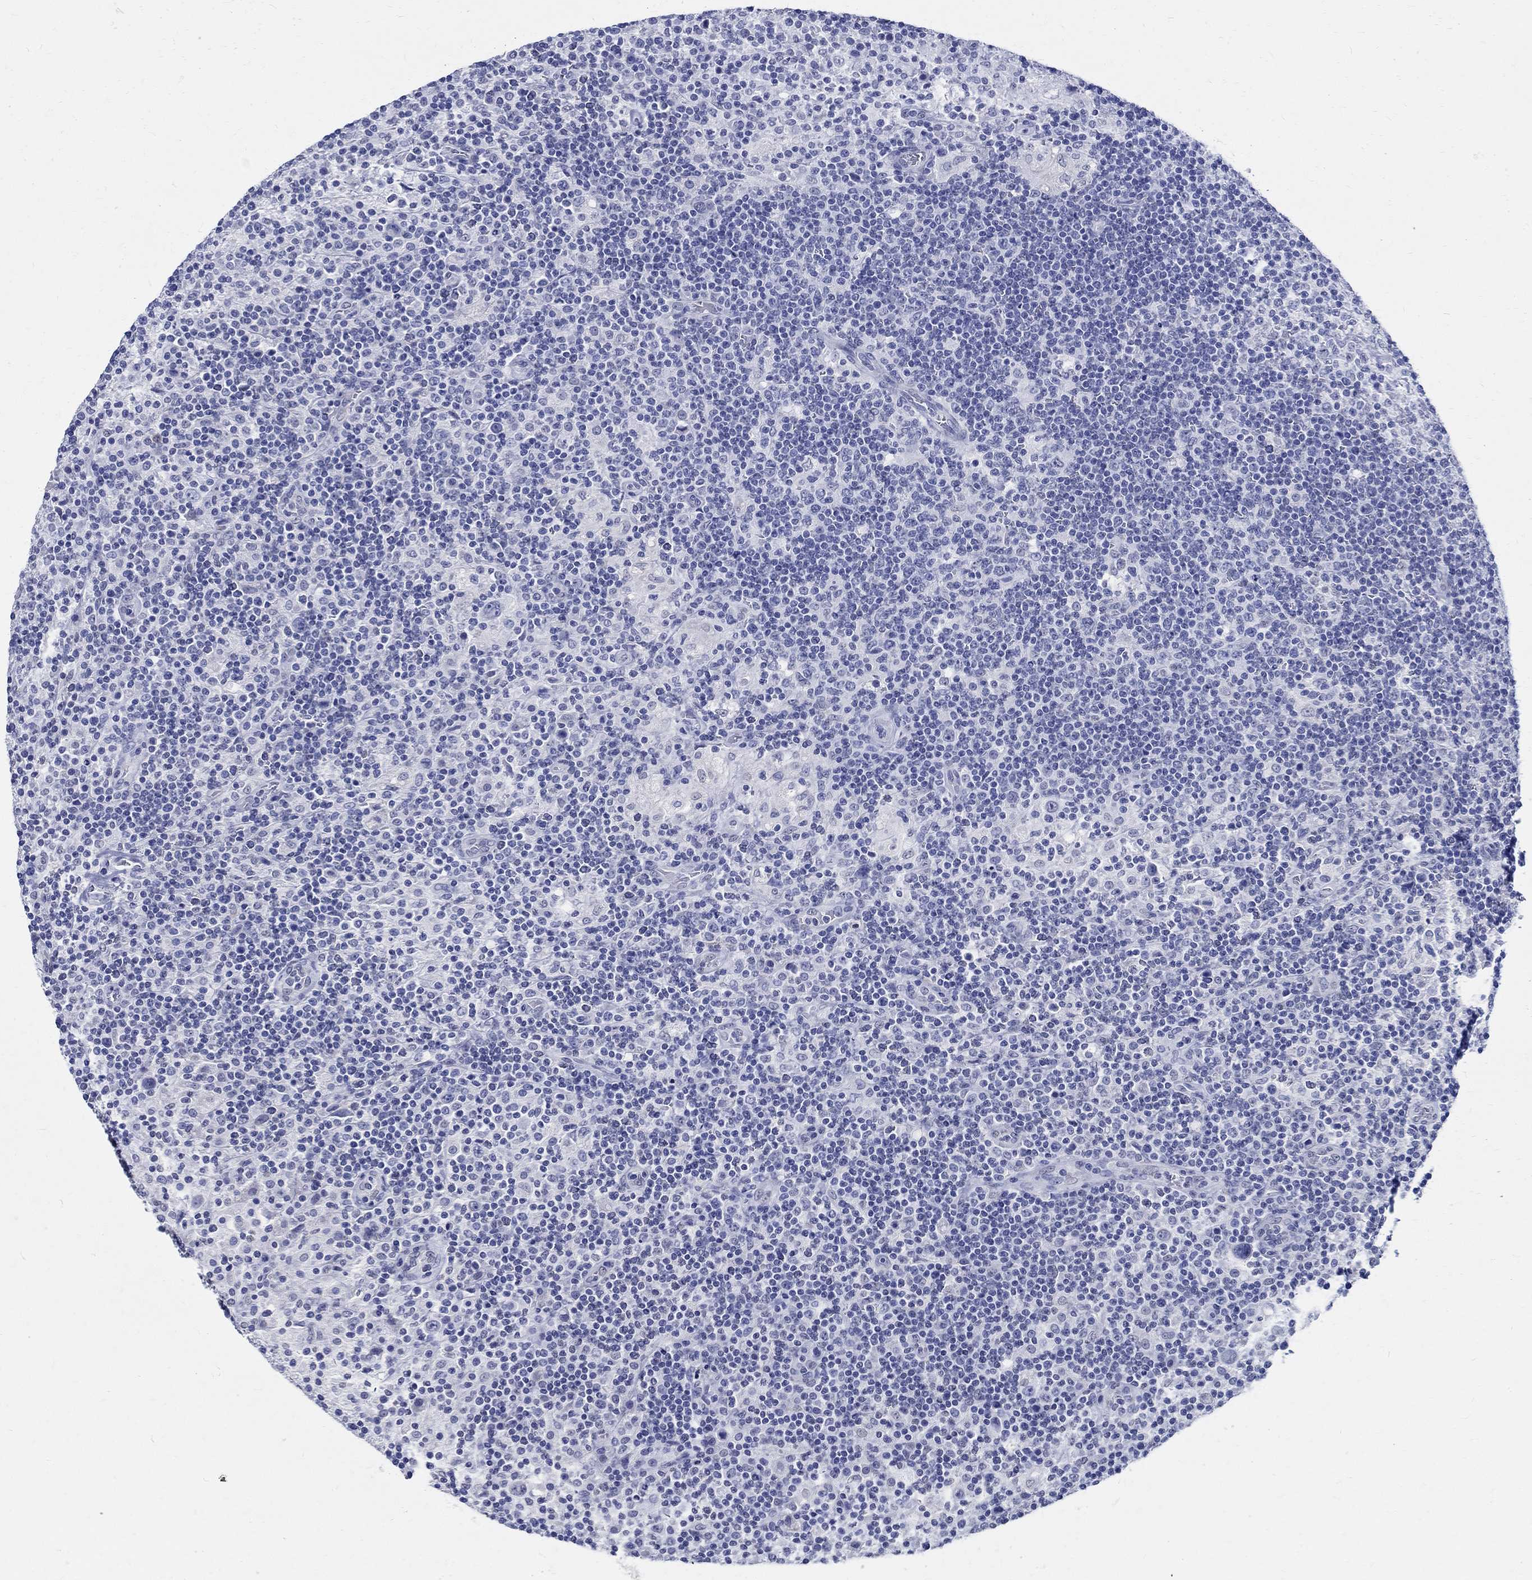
{"staining": {"intensity": "negative", "quantity": "none", "location": "none"}, "tissue": "lymphoma", "cell_type": "Tumor cells", "image_type": "cancer", "snomed": [{"axis": "morphology", "description": "Hodgkin's disease, NOS"}, {"axis": "topography", "description": "Lymph node"}], "caption": "High power microscopy histopathology image of an IHC histopathology image of Hodgkin's disease, revealing no significant positivity in tumor cells. Brightfield microscopy of immunohistochemistry stained with DAB (brown) and hematoxylin (blue), captured at high magnification.", "gene": "TSPAN16", "patient": {"sex": "male", "age": 70}}